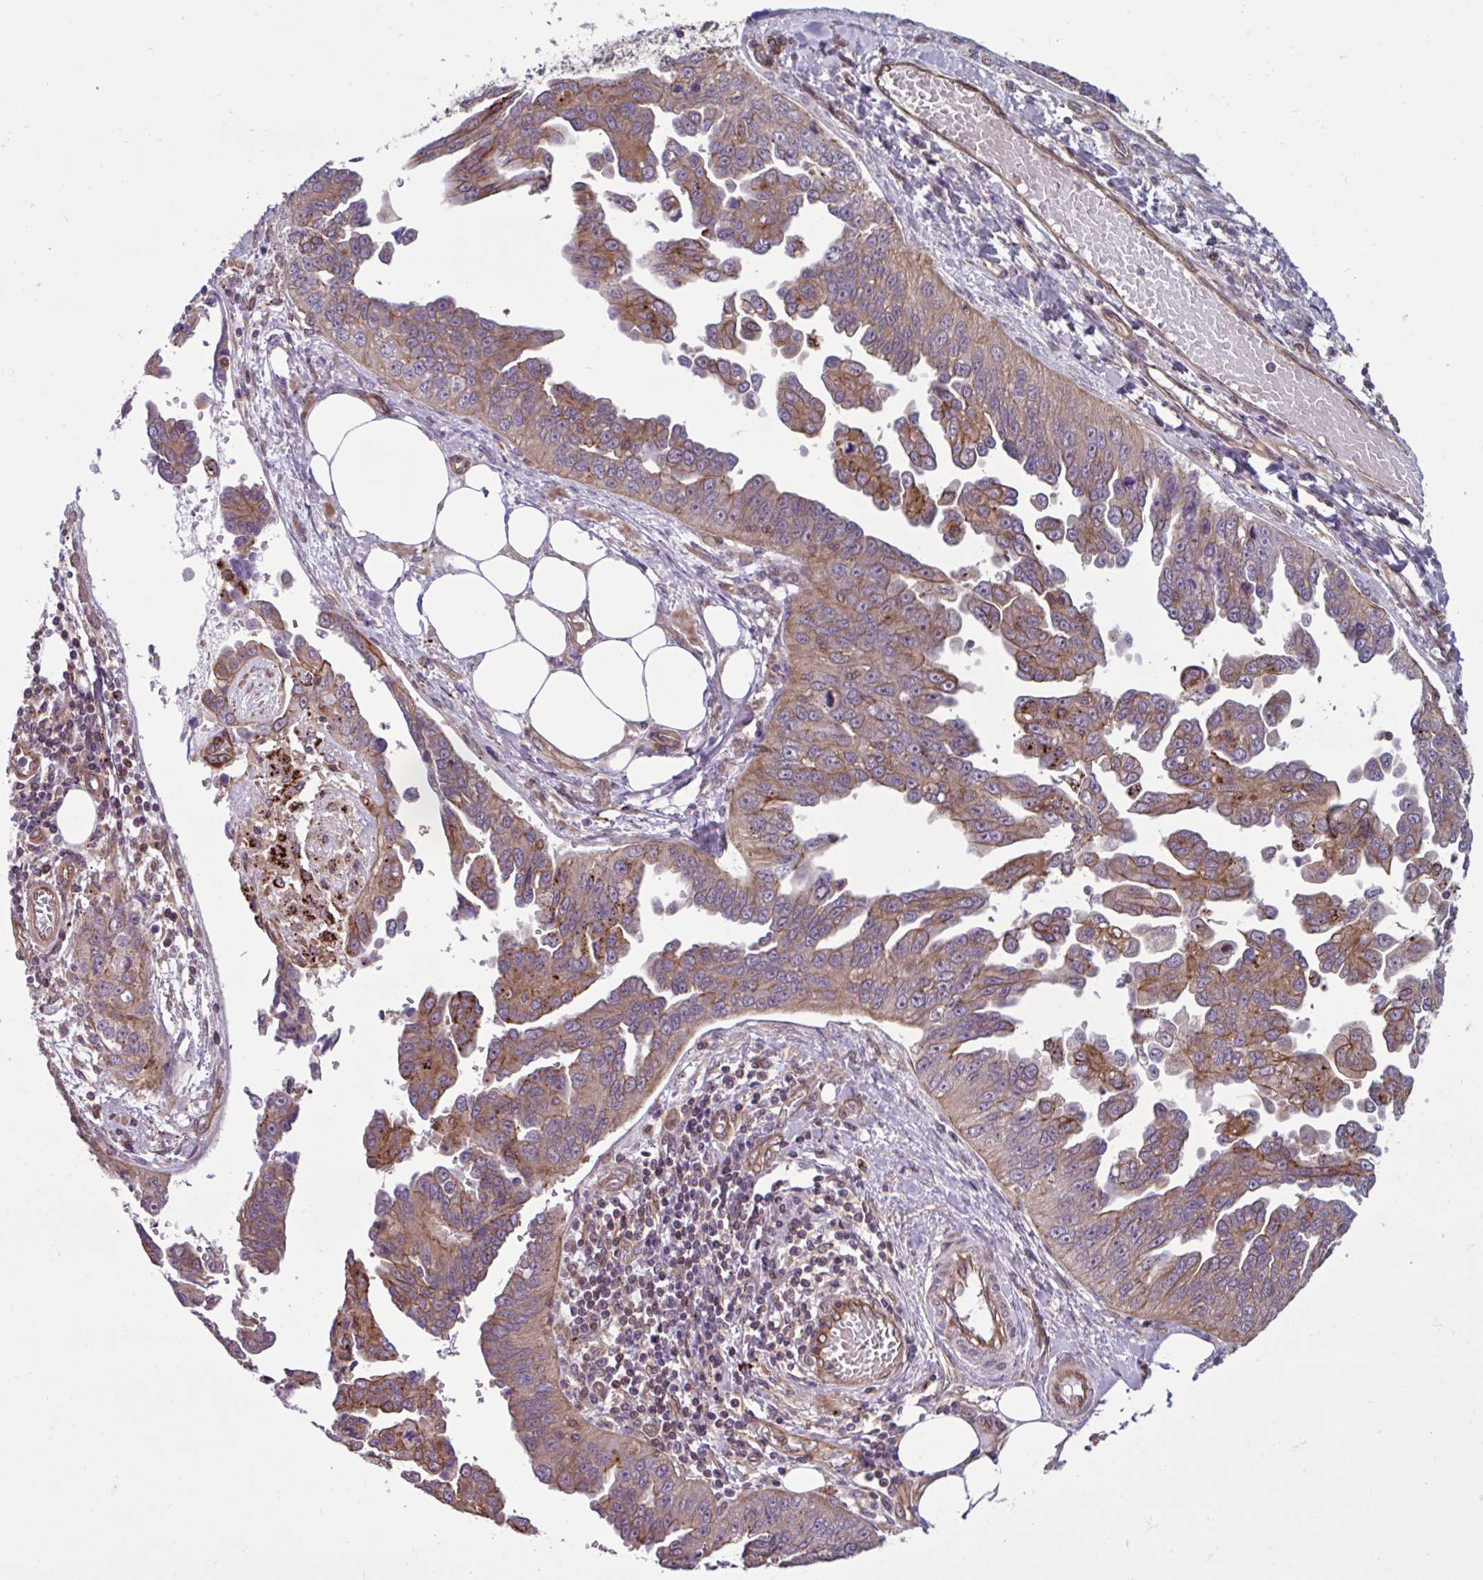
{"staining": {"intensity": "moderate", "quantity": ">75%", "location": "cytoplasmic/membranous"}, "tissue": "ovarian cancer", "cell_type": "Tumor cells", "image_type": "cancer", "snomed": [{"axis": "morphology", "description": "Cystadenocarcinoma, serous, NOS"}, {"axis": "topography", "description": "Ovary"}], "caption": "The photomicrograph reveals a brown stain indicating the presence of a protein in the cytoplasmic/membranous of tumor cells in serous cystadenocarcinoma (ovarian).", "gene": "GLTP", "patient": {"sex": "female", "age": 75}}